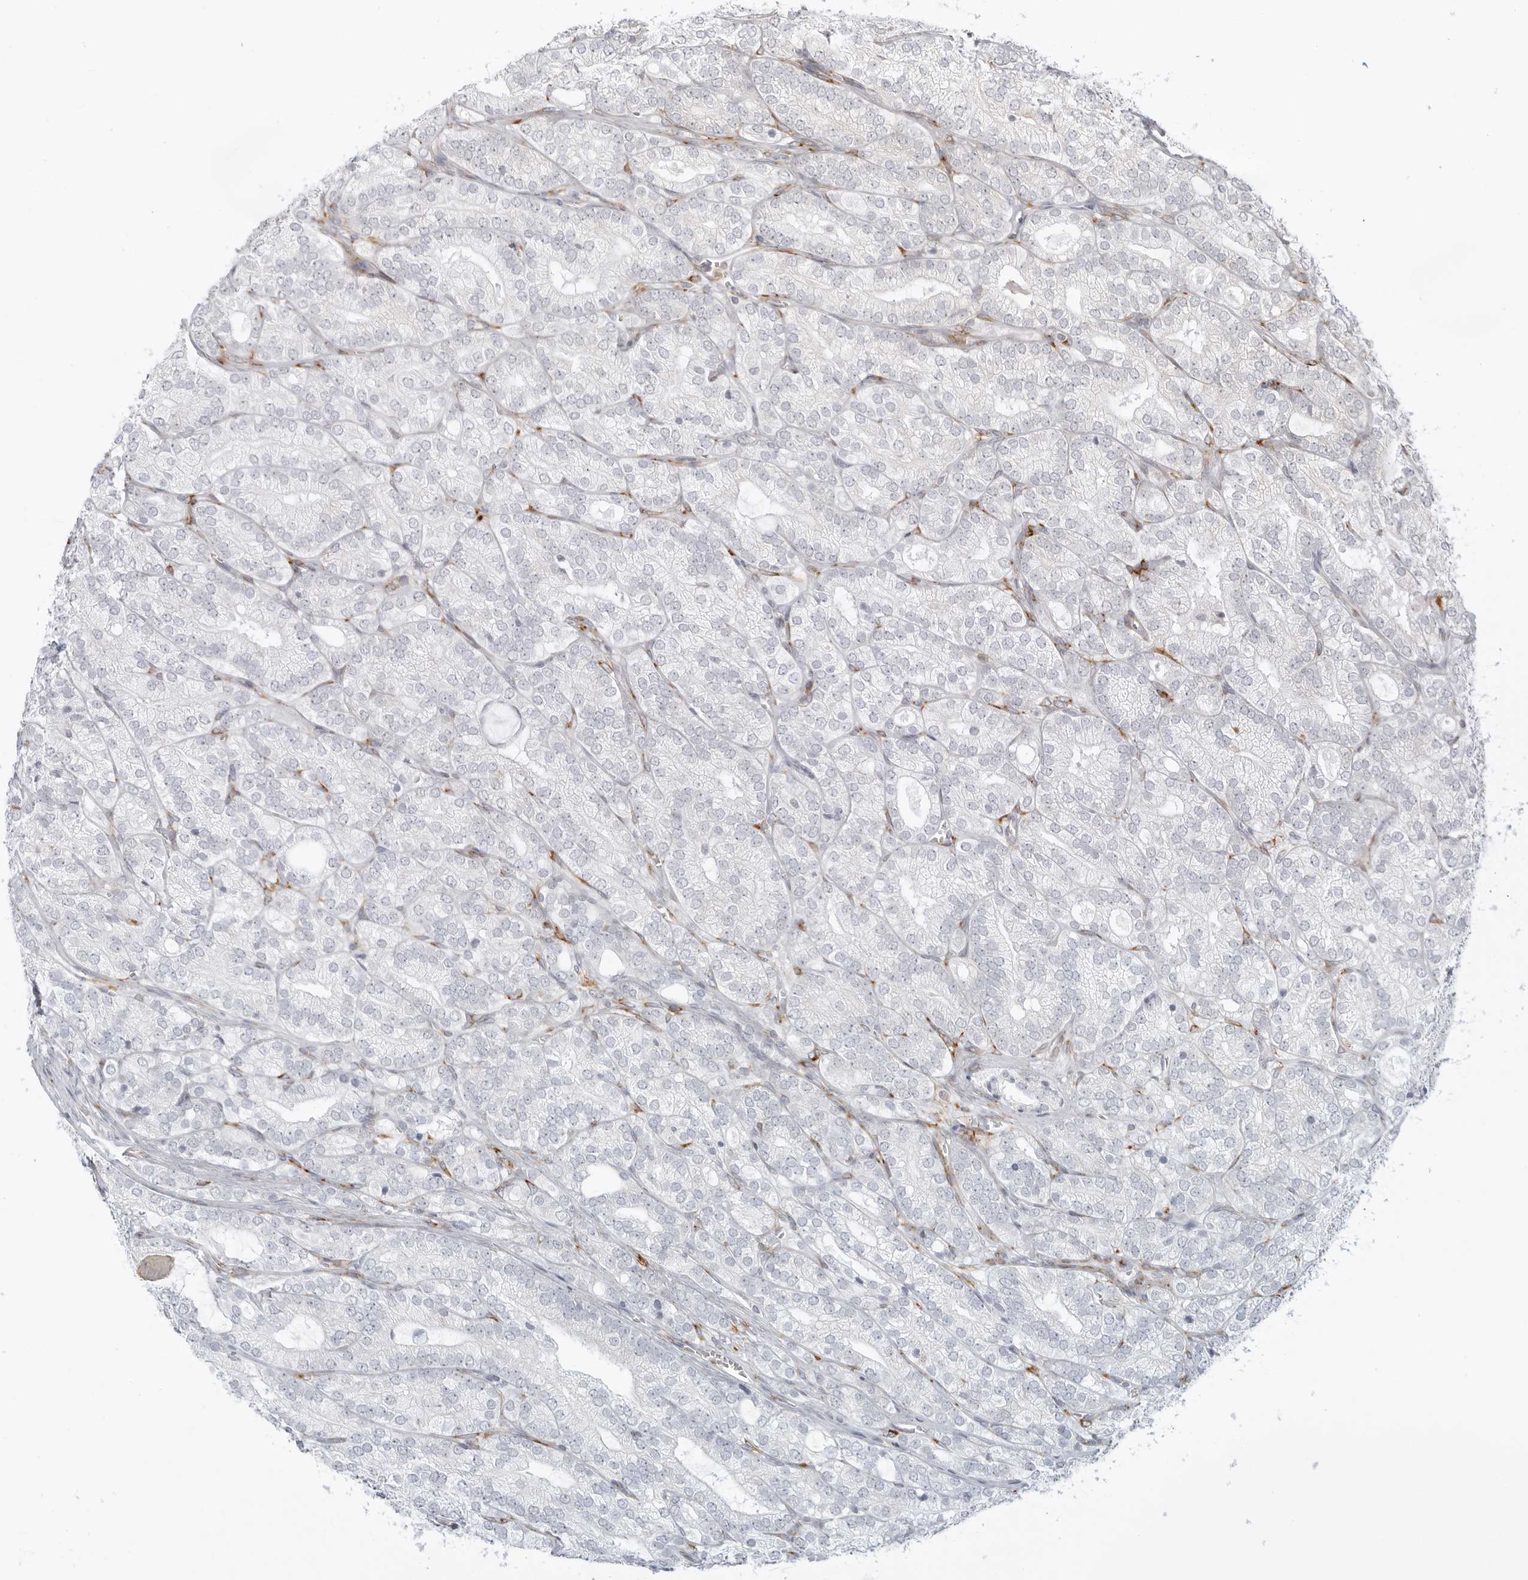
{"staining": {"intensity": "negative", "quantity": "none", "location": "none"}, "tissue": "prostate cancer", "cell_type": "Tumor cells", "image_type": "cancer", "snomed": [{"axis": "morphology", "description": "Adenocarcinoma, High grade"}, {"axis": "topography", "description": "Prostate"}], "caption": "This is an immunohistochemistry (IHC) image of prostate cancer. There is no staining in tumor cells.", "gene": "C1QTNF1", "patient": {"sex": "male", "age": 57}}